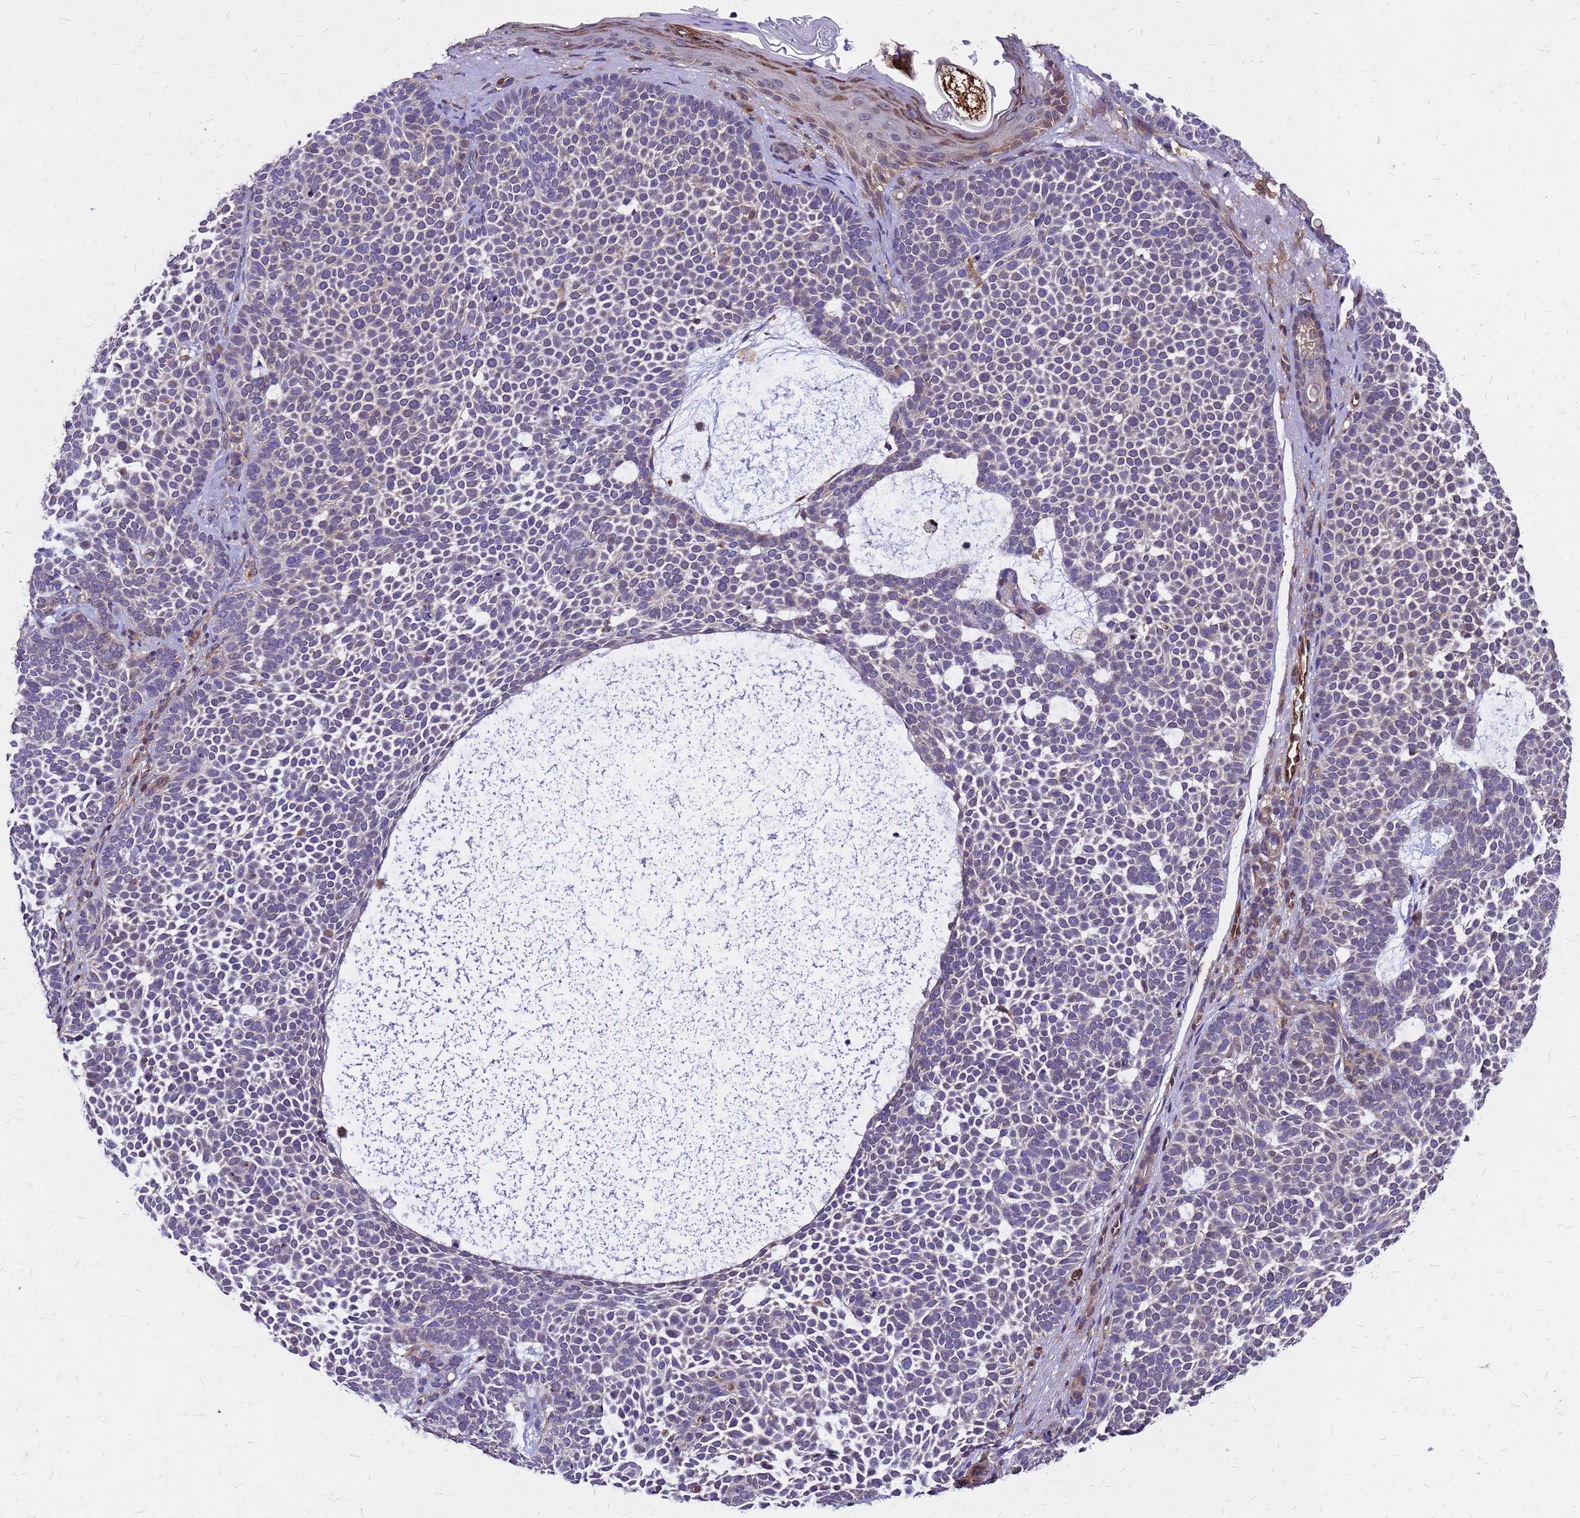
{"staining": {"intensity": "negative", "quantity": "none", "location": "none"}, "tissue": "skin cancer", "cell_type": "Tumor cells", "image_type": "cancer", "snomed": [{"axis": "morphology", "description": "Basal cell carcinoma"}, {"axis": "topography", "description": "Skin"}], "caption": "Human skin cancer (basal cell carcinoma) stained for a protein using immunohistochemistry reveals no staining in tumor cells.", "gene": "DUSP23", "patient": {"sex": "female", "age": 77}}